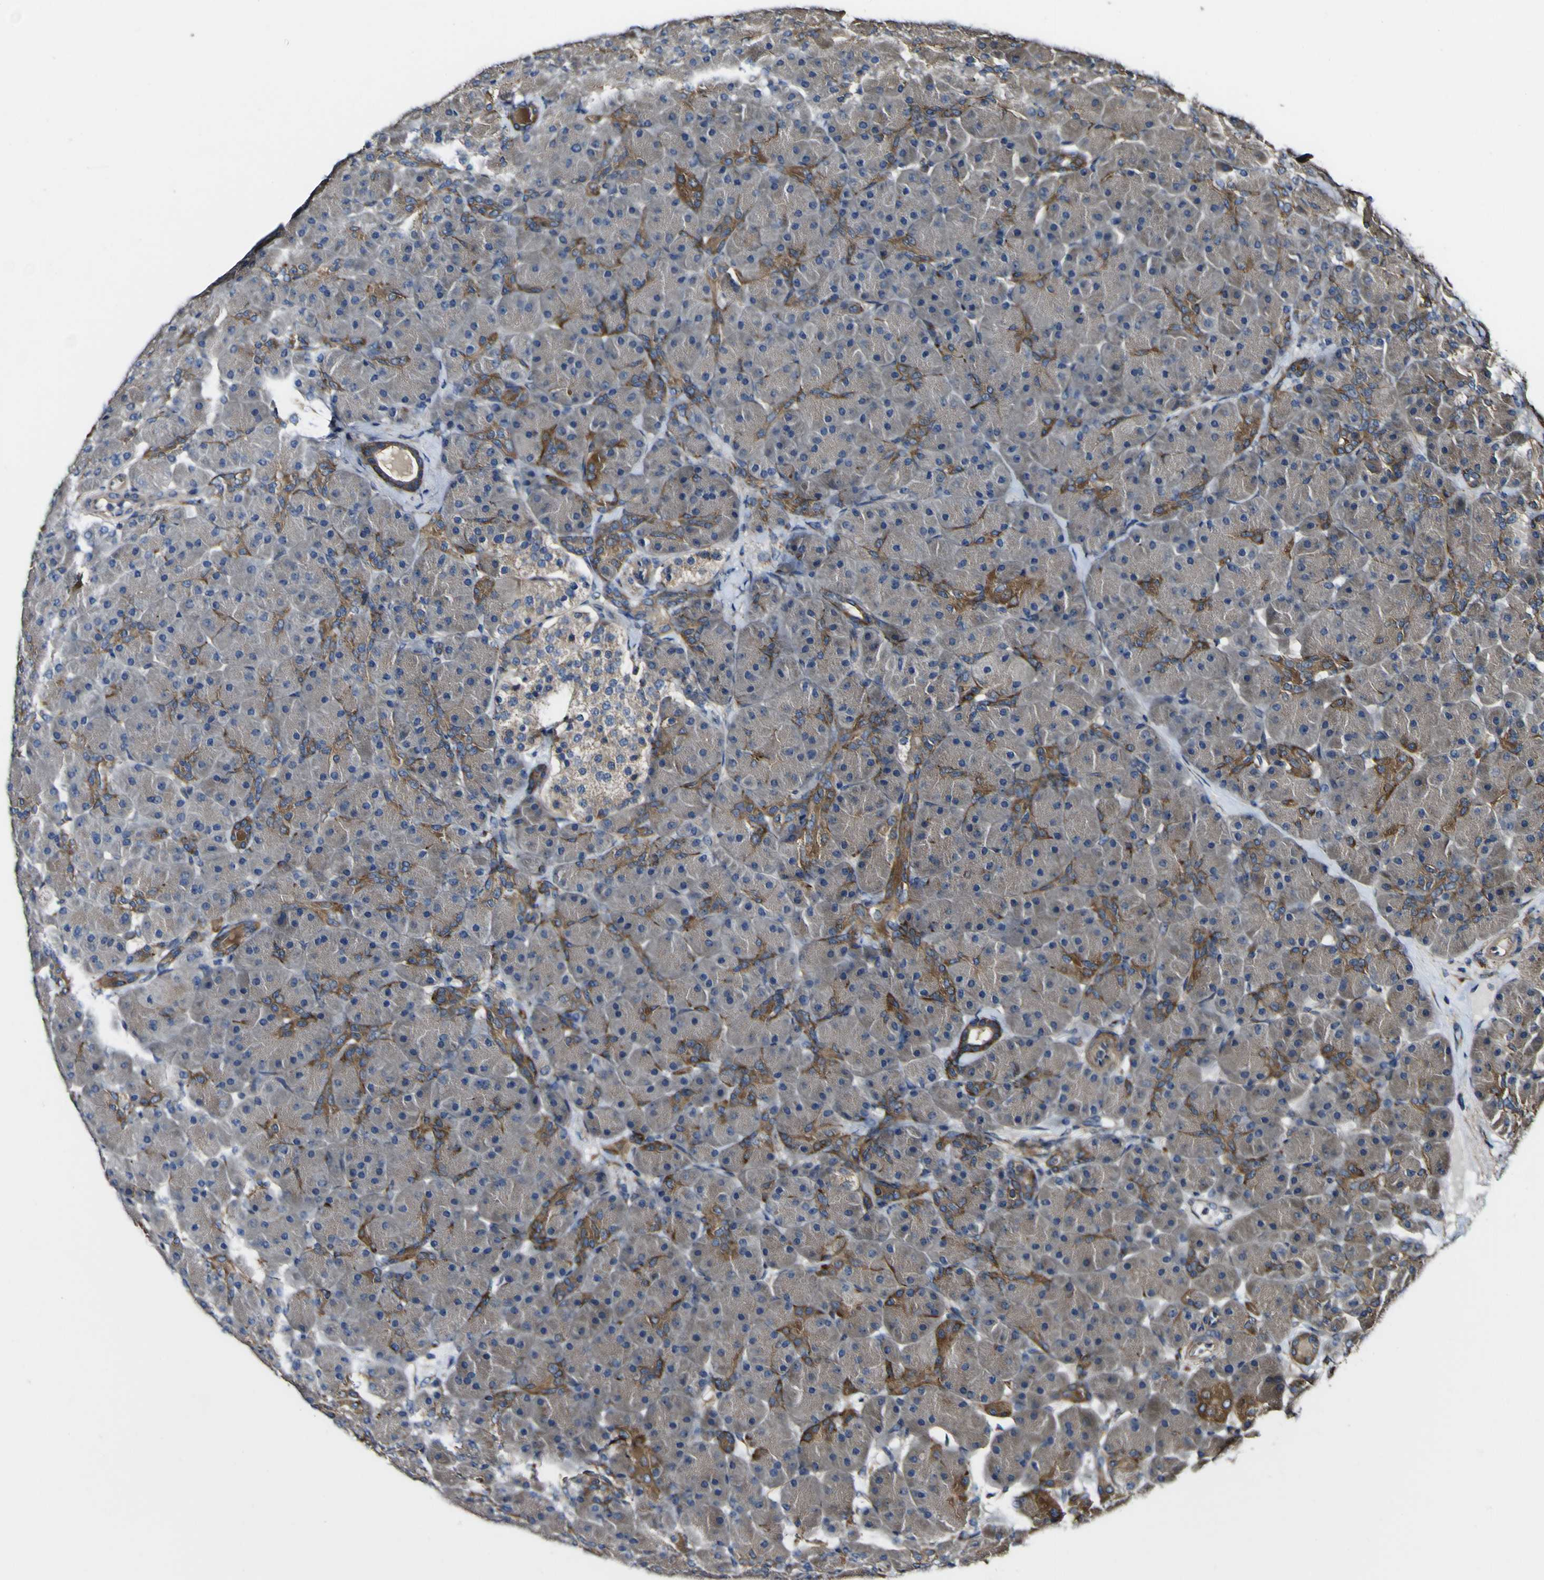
{"staining": {"intensity": "weak", "quantity": "25%-75%", "location": "cytoplasmic/membranous"}, "tissue": "pancreas", "cell_type": "Exocrine glandular cells", "image_type": "normal", "snomed": [{"axis": "morphology", "description": "Normal tissue, NOS"}, {"axis": "topography", "description": "Pancreas"}], "caption": "High-power microscopy captured an immunohistochemistry micrograph of normal pancreas, revealing weak cytoplasmic/membranous staining in about 25%-75% of exocrine glandular cells.", "gene": "NAALADL2", "patient": {"sex": "male", "age": 66}}